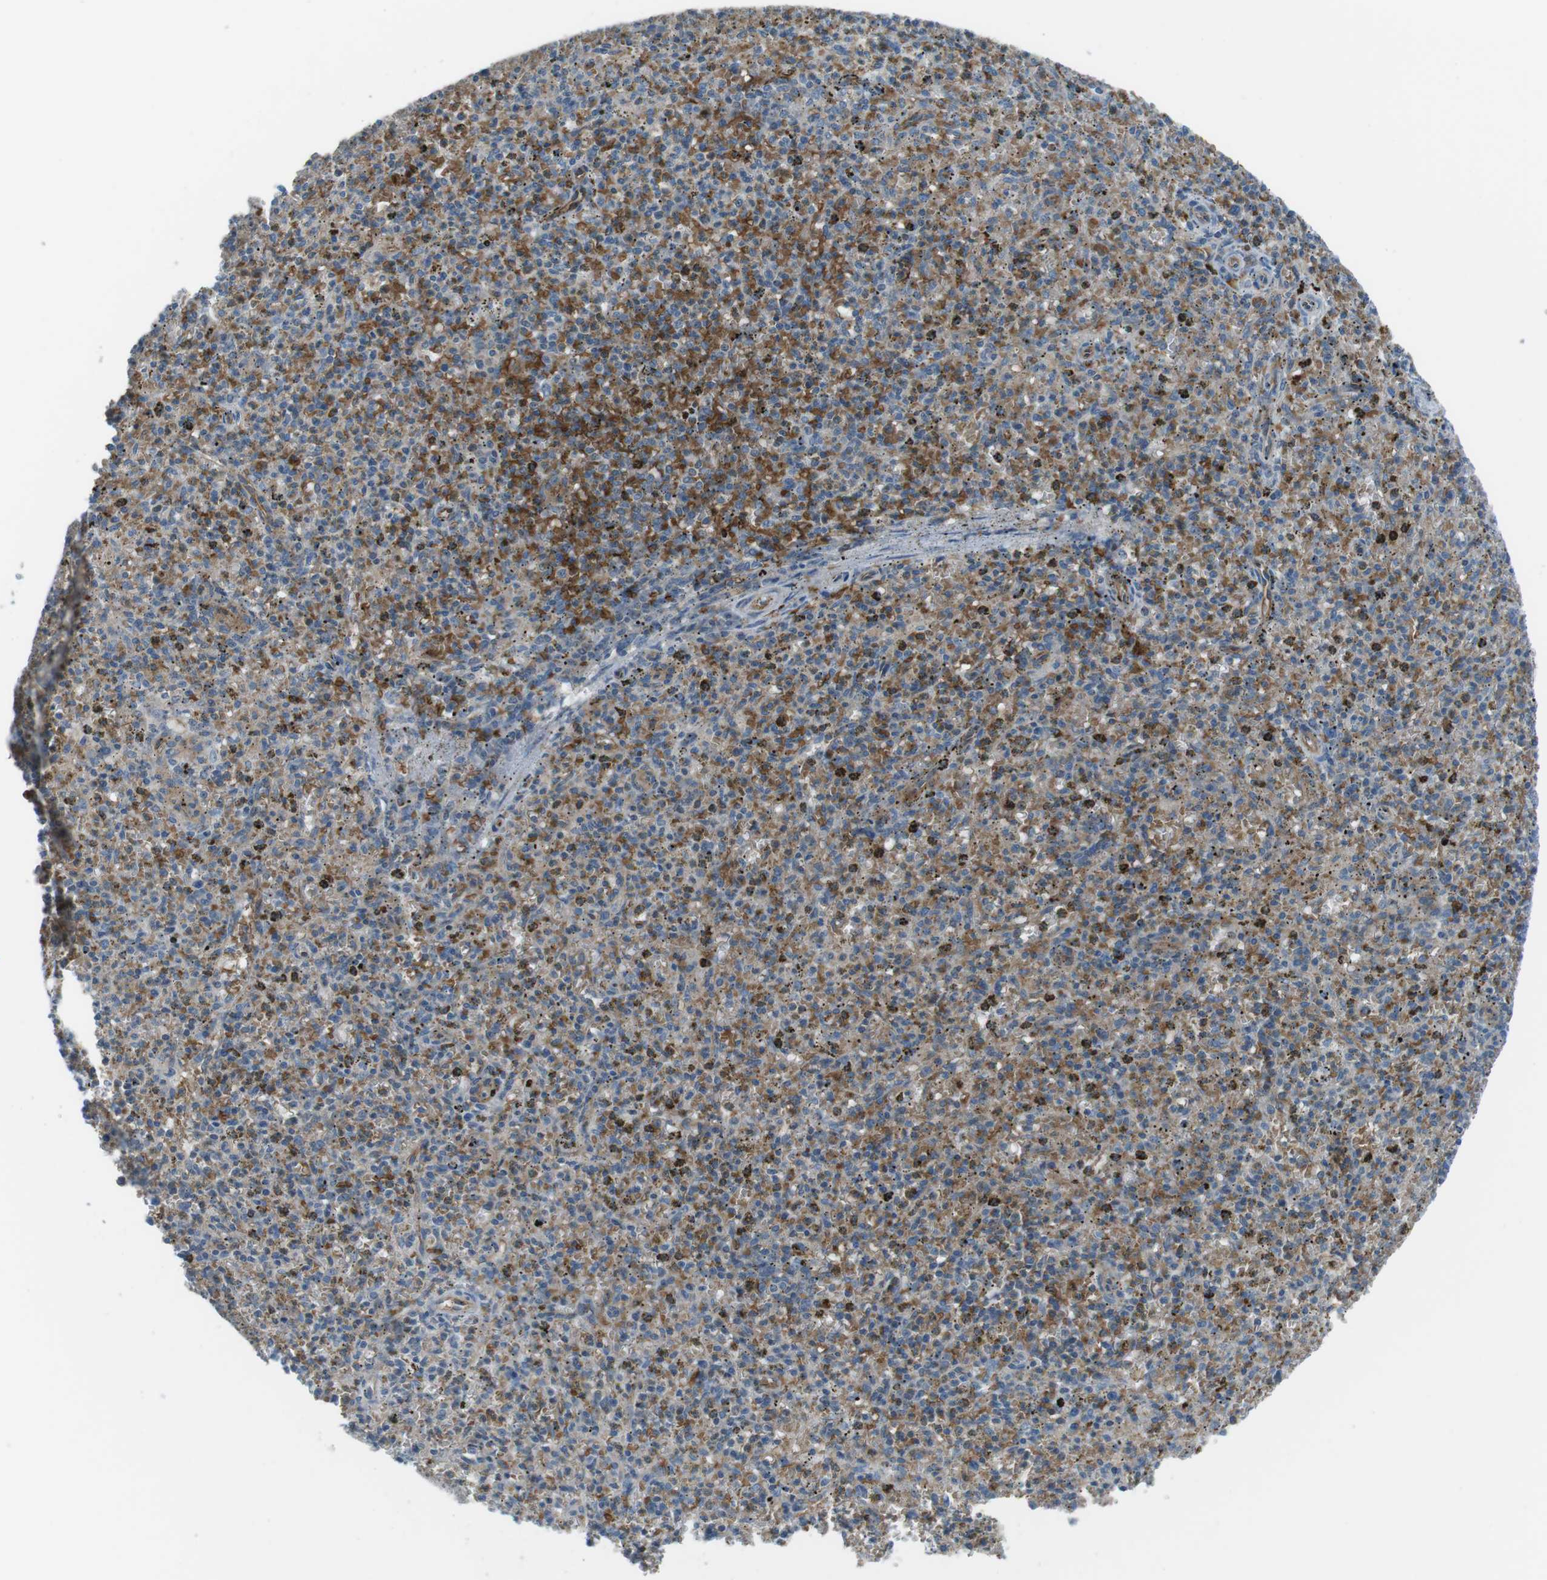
{"staining": {"intensity": "moderate", "quantity": "<25%", "location": "cytoplasmic/membranous"}, "tissue": "spleen", "cell_type": "Cells in red pulp", "image_type": "normal", "snomed": [{"axis": "morphology", "description": "Normal tissue, NOS"}, {"axis": "topography", "description": "Spleen"}], "caption": "Immunohistochemistry (IHC) image of normal human spleen stained for a protein (brown), which demonstrates low levels of moderate cytoplasmic/membranous staining in approximately <25% of cells in red pulp.", "gene": "SPTA1", "patient": {"sex": "male", "age": 72}}